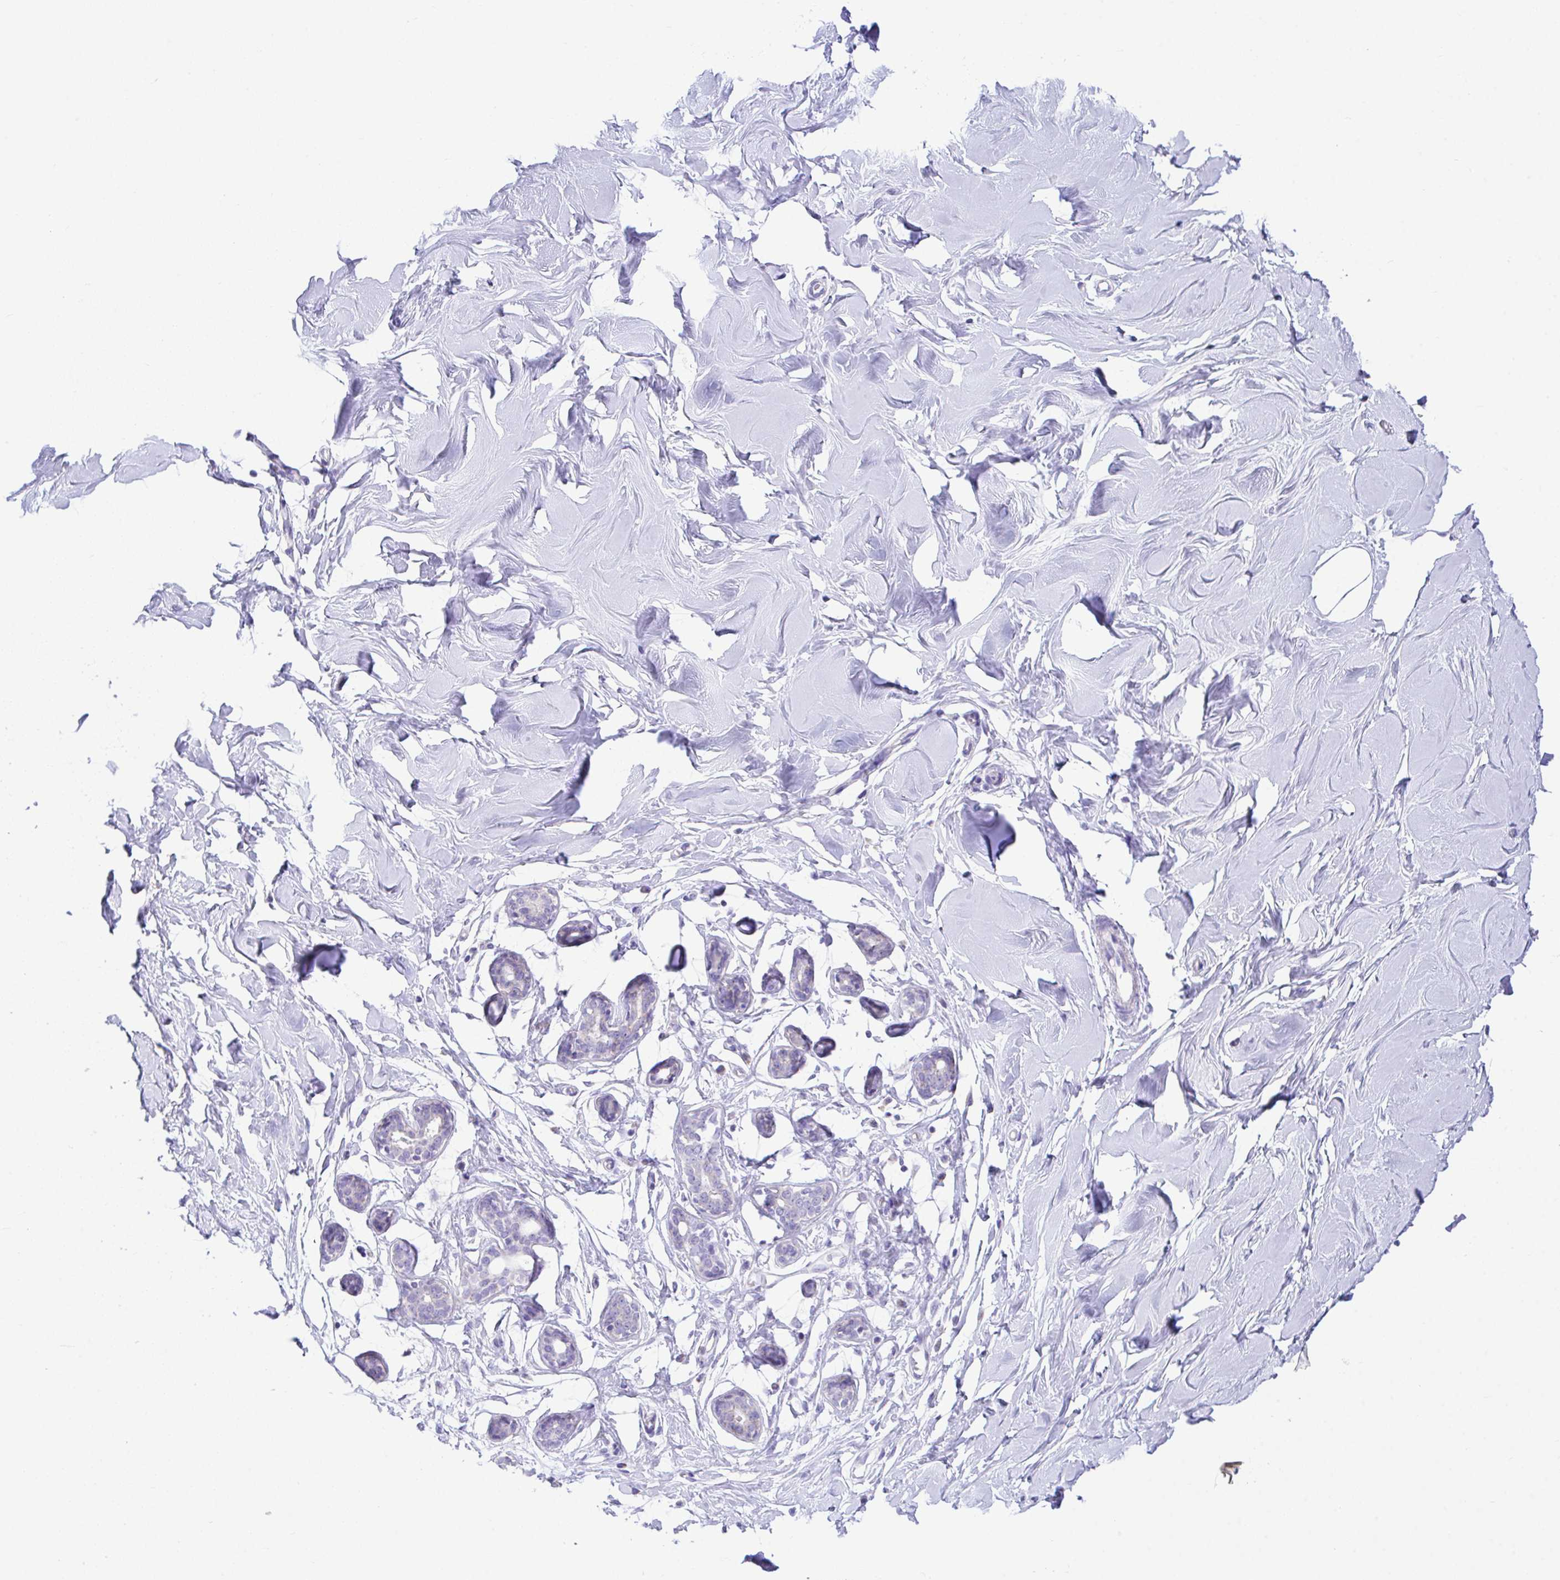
{"staining": {"intensity": "negative", "quantity": "none", "location": "none"}, "tissue": "breast", "cell_type": "Adipocytes", "image_type": "normal", "snomed": [{"axis": "morphology", "description": "Normal tissue, NOS"}, {"axis": "topography", "description": "Breast"}], "caption": "Adipocytes show no significant positivity in normal breast. (Stains: DAB immunohistochemistry (IHC) with hematoxylin counter stain, Microscopy: brightfield microscopy at high magnification).", "gene": "NLRP8", "patient": {"sex": "female", "age": 27}}